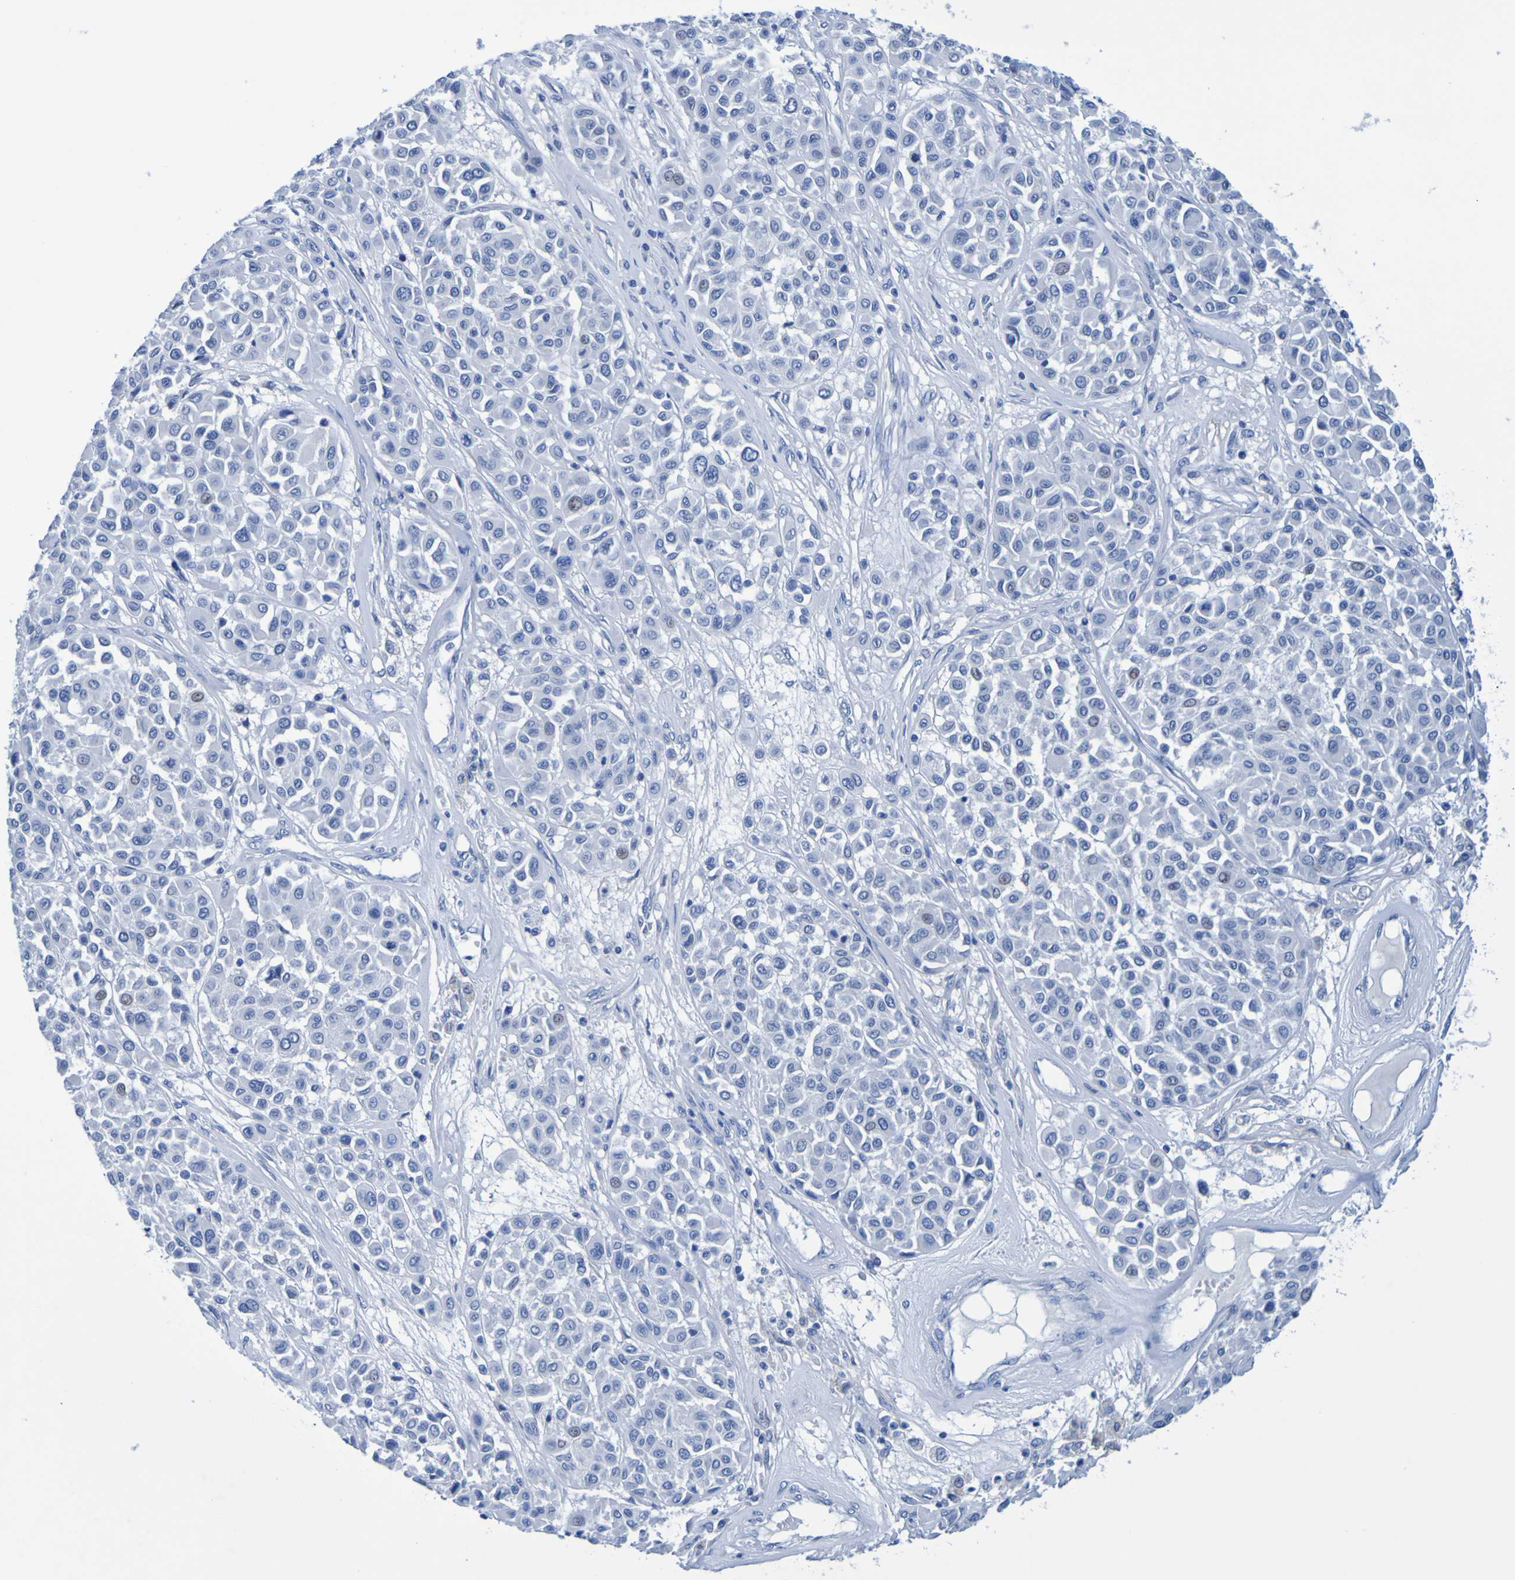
{"staining": {"intensity": "negative", "quantity": "none", "location": "none"}, "tissue": "melanoma", "cell_type": "Tumor cells", "image_type": "cancer", "snomed": [{"axis": "morphology", "description": "Malignant melanoma, Metastatic site"}, {"axis": "topography", "description": "Soft tissue"}], "caption": "Tumor cells are negative for brown protein staining in malignant melanoma (metastatic site).", "gene": "DPEP1", "patient": {"sex": "male", "age": 41}}